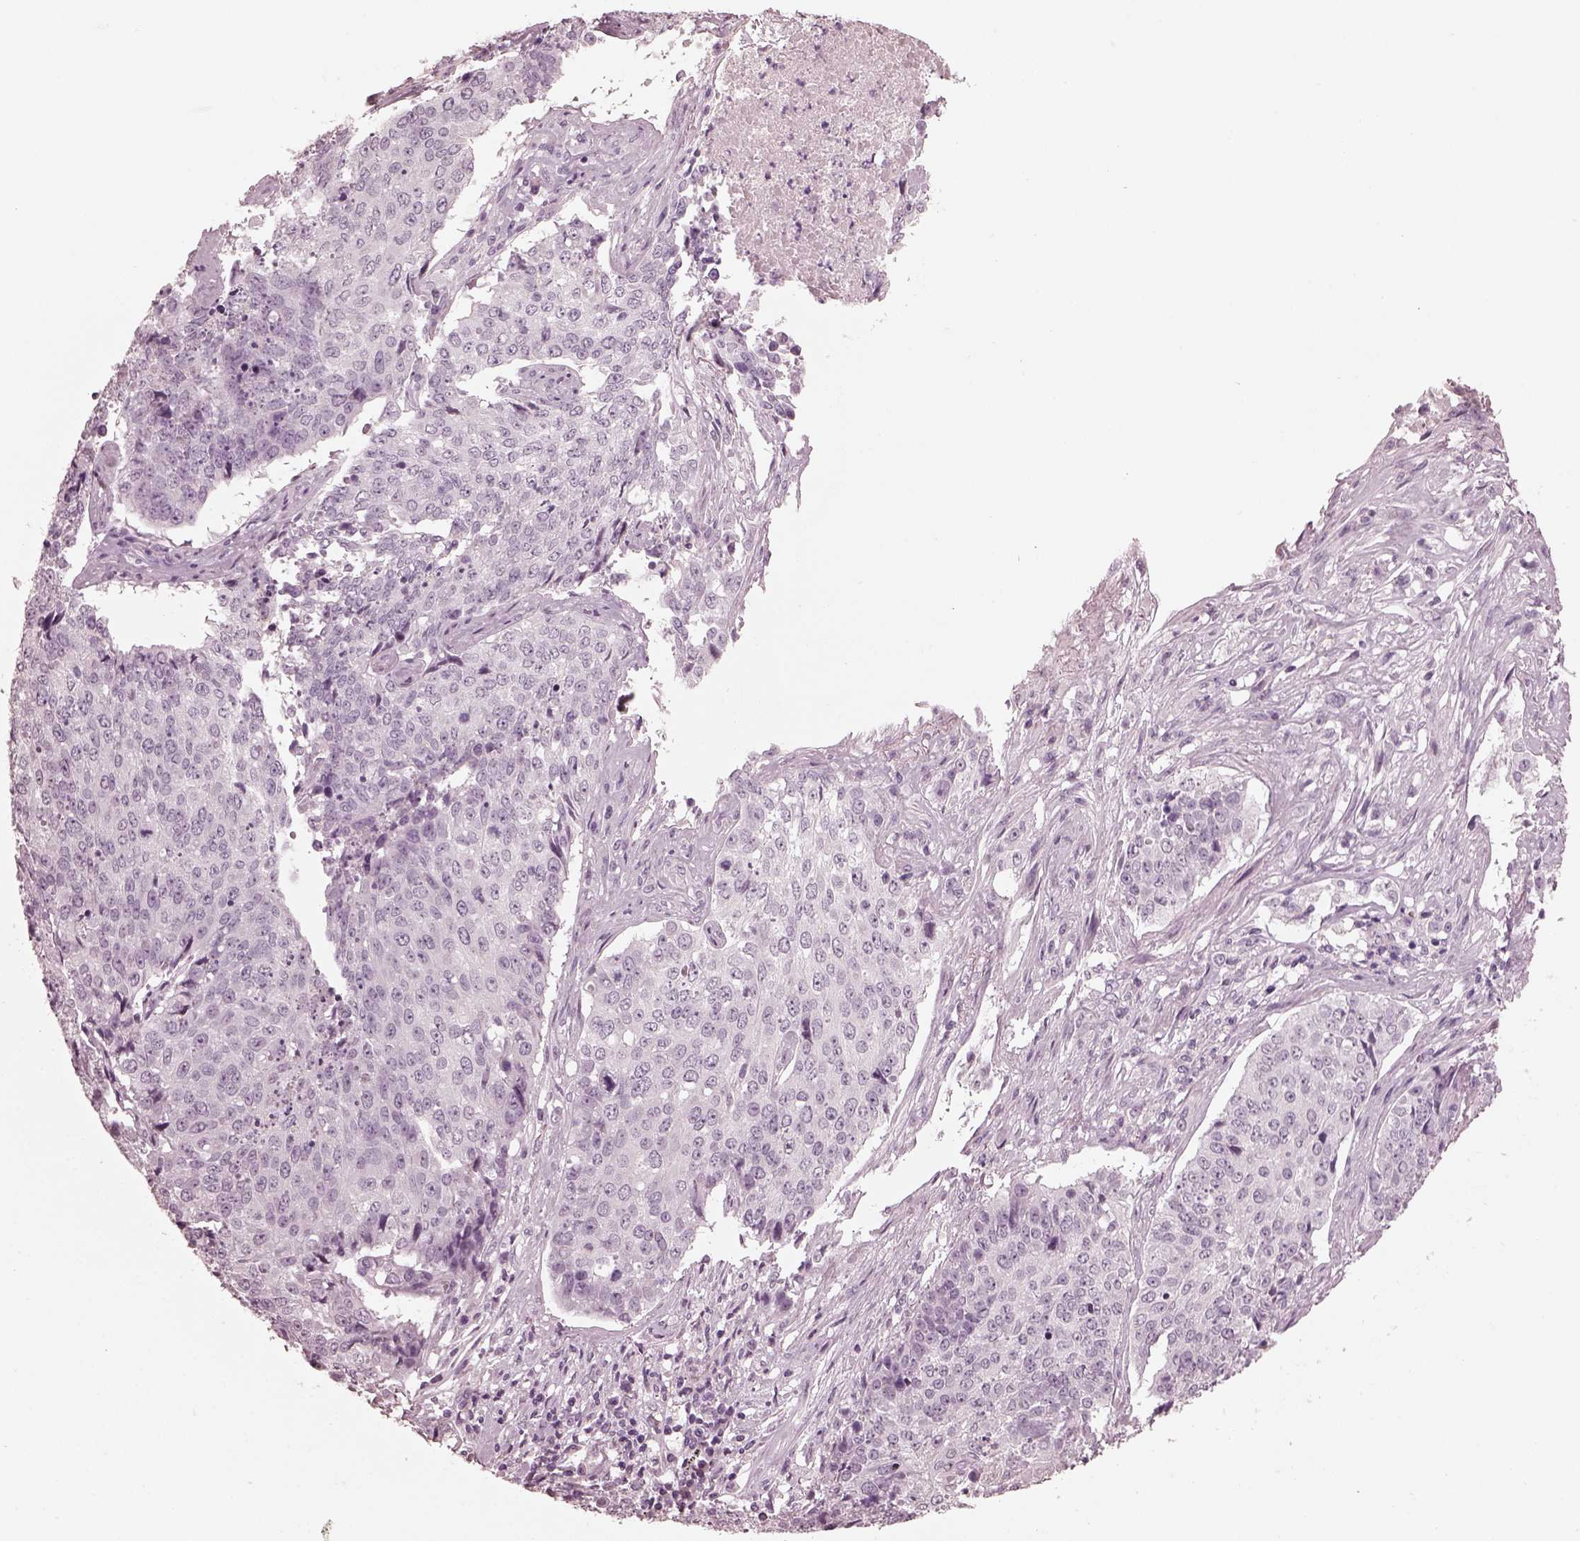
{"staining": {"intensity": "negative", "quantity": "none", "location": "none"}, "tissue": "lung cancer", "cell_type": "Tumor cells", "image_type": "cancer", "snomed": [{"axis": "morphology", "description": "Normal tissue, NOS"}, {"axis": "morphology", "description": "Squamous cell carcinoma, NOS"}, {"axis": "topography", "description": "Bronchus"}, {"axis": "topography", "description": "Lung"}], "caption": "Immunohistochemistry (IHC) of lung cancer (squamous cell carcinoma) exhibits no staining in tumor cells.", "gene": "CGA", "patient": {"sex": "male", "age": 64}}